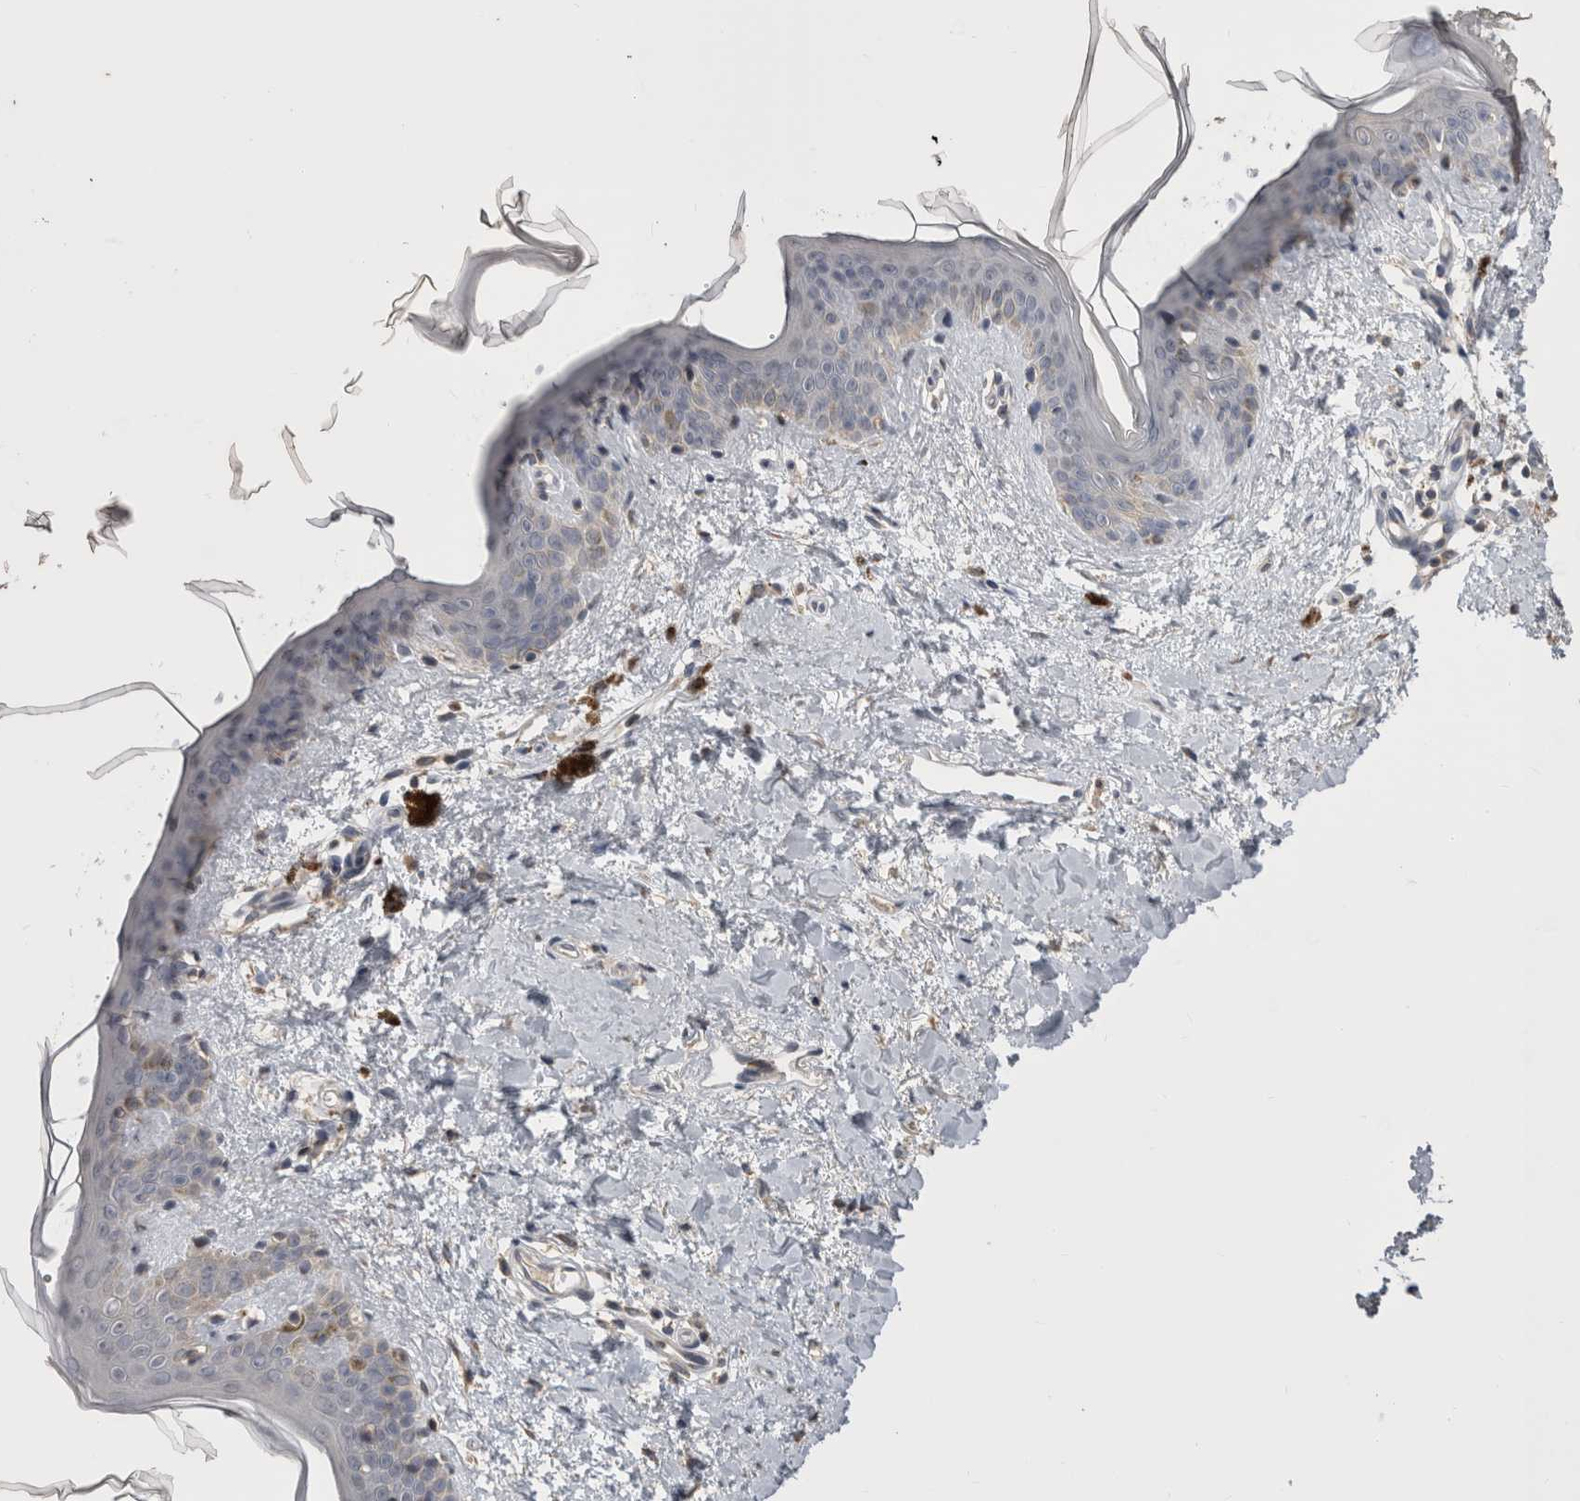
{"staining": {"intensity": "negative", "quantity": "none", "location": "none"}, "tissue": "skin", "cell_type": "Fibroblasts", "image_type": "normal", "snomed": [{"axis": "morphology", "description": "Normal tissue, NOS"}, {"axis": "topography", "description": "Skin"}], "caption": "This is an immunohistochemistry photomicrograph of unremarkable human skin. There is no staining in fibroblasts.", "gene": "ANXA13", "patient": {"sex": "female", "age": 46}}